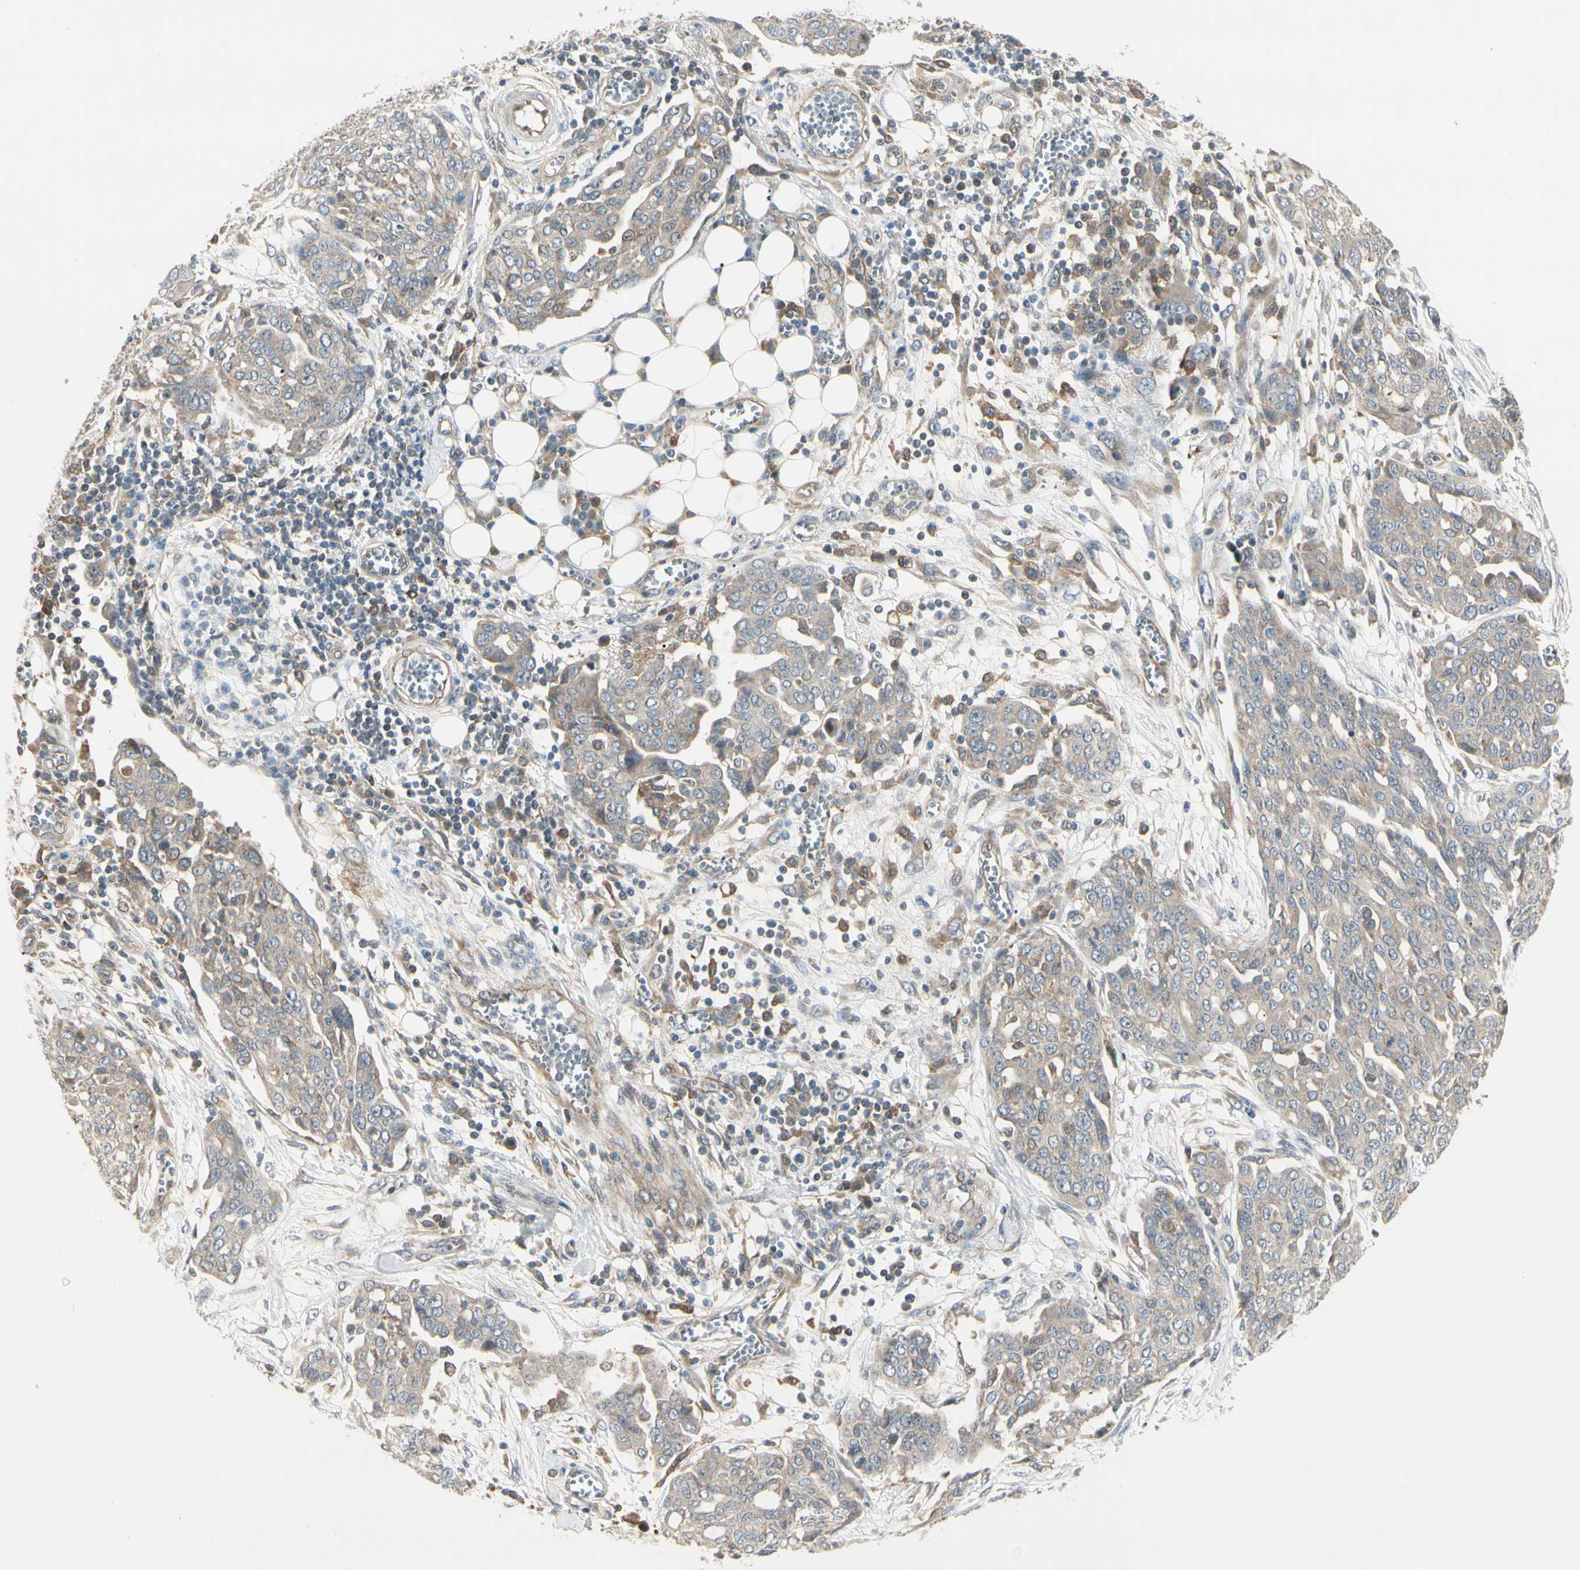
{"staining": {"intensity": "weak", "quantity": ">75%", "location": "cytoplasmic/membranous"}, "tissue": "ovarian cancer", "cell_type": "Tumor cells", "image_type": "cancer", "snomed": [{"axis": "morphology", "description": "Cystadenocarcinoma, serous, NOS"}, {"axis": "topography", "description": "Soft tissue"}, {"axis": "topography", "description": "Ovary"}], "caption": "This image displays IHC staining of ovarian cancer (serous cystadenocarcinoma), with low weak cytoplasmic/membranous expression in about >75% of tumor cells.", "gene": "F2R", "patient": {"sex": "female", "age": 57}}